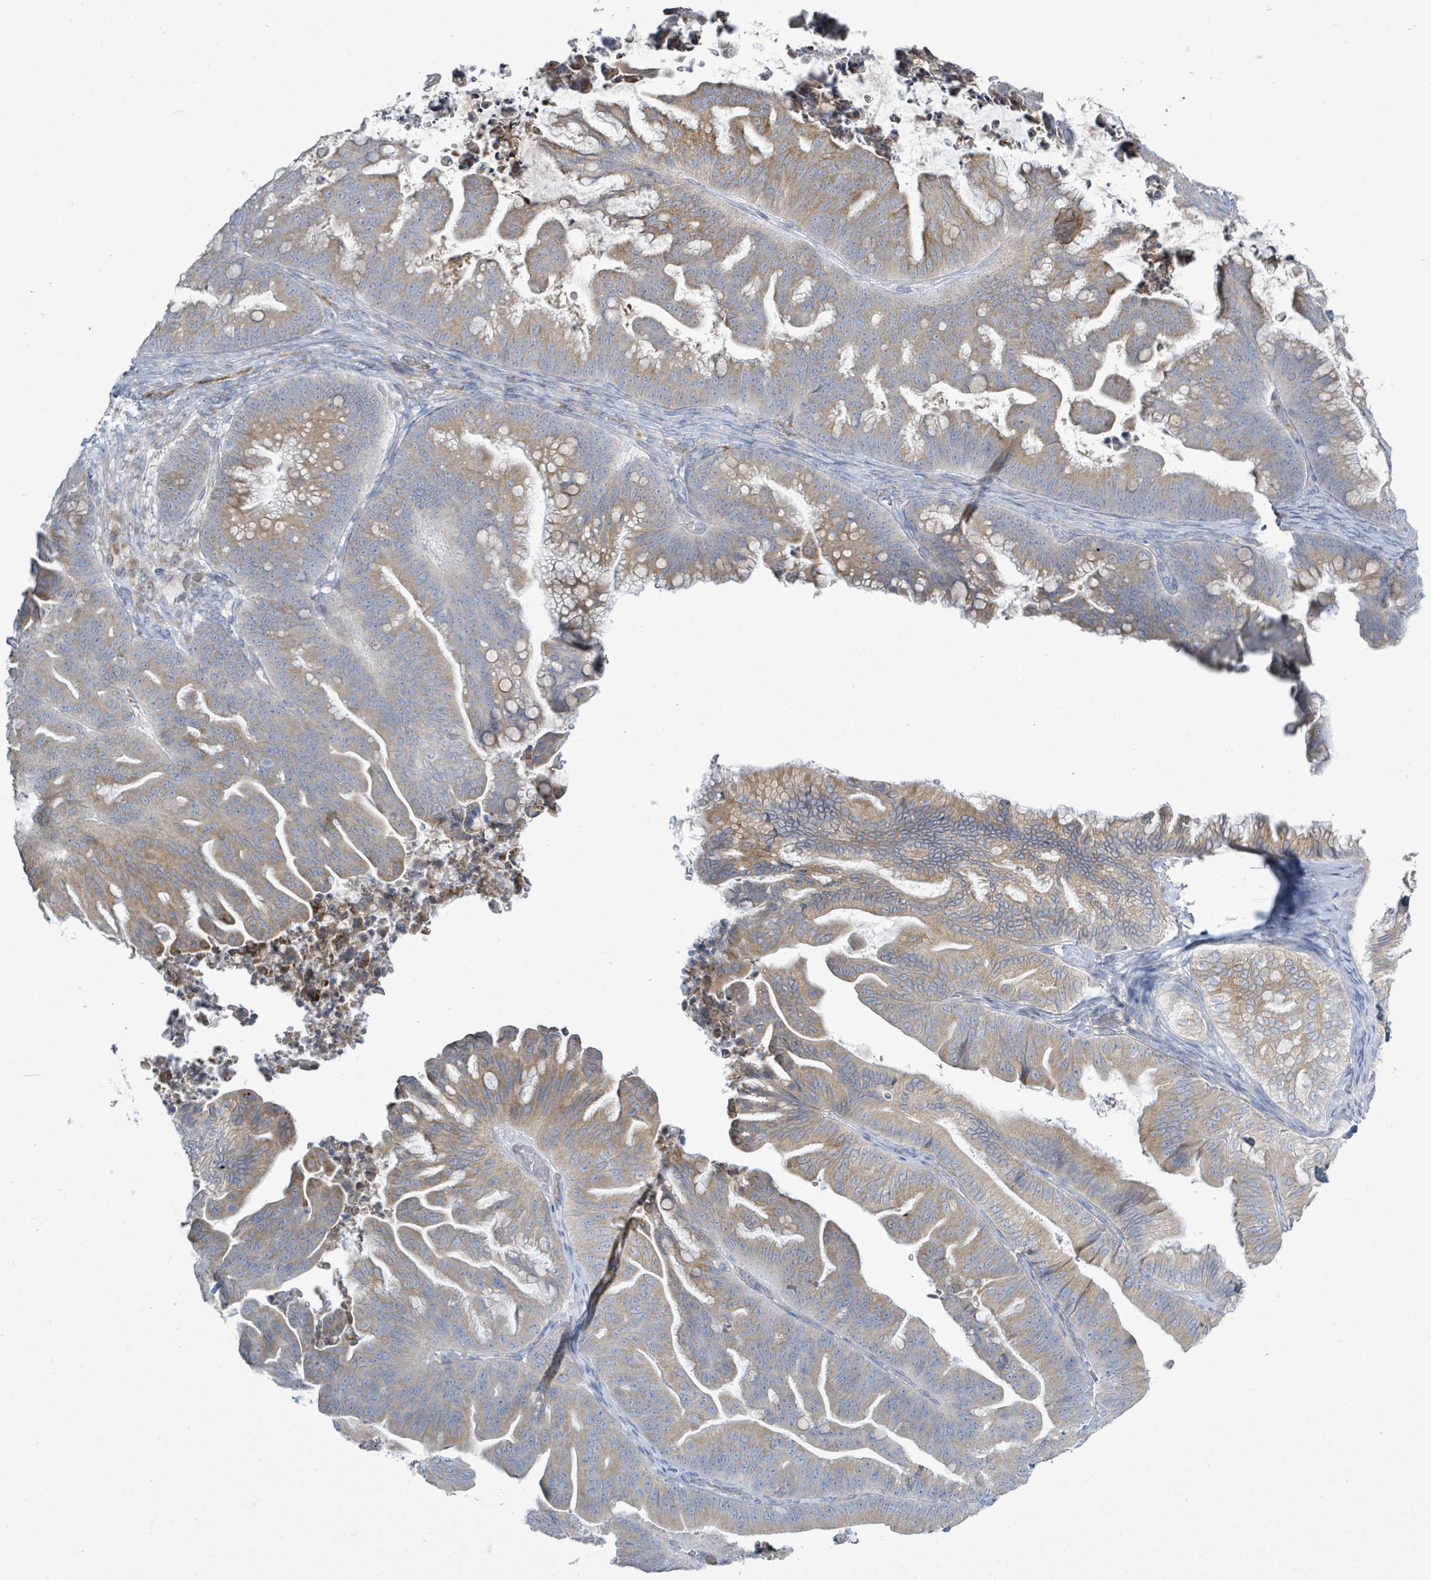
{"staining": {"intensity": "moderate", "quantity": "25%-75%", "location": "cytoplasmic/membranous"}, "tissue": "ovarian cancer", "cell_type": "Tumor cells", "image_type": "cancer", "snomed": [{"axis": "morphology", "description": "Cystadenocarcinoma, mucinous, NOS"}, {"axis": "topography", "description": "Ovary"}], "caption": "Immunohistochemistry of mucinous cystadenocarcinoma (ovarian) shows medium levels of moderate cytoplasmic/membranous expression in approximately 25%-75% of tumor cells.", "gene": "SIRPB1", "patient": {"sex": "female", "age": 67}}